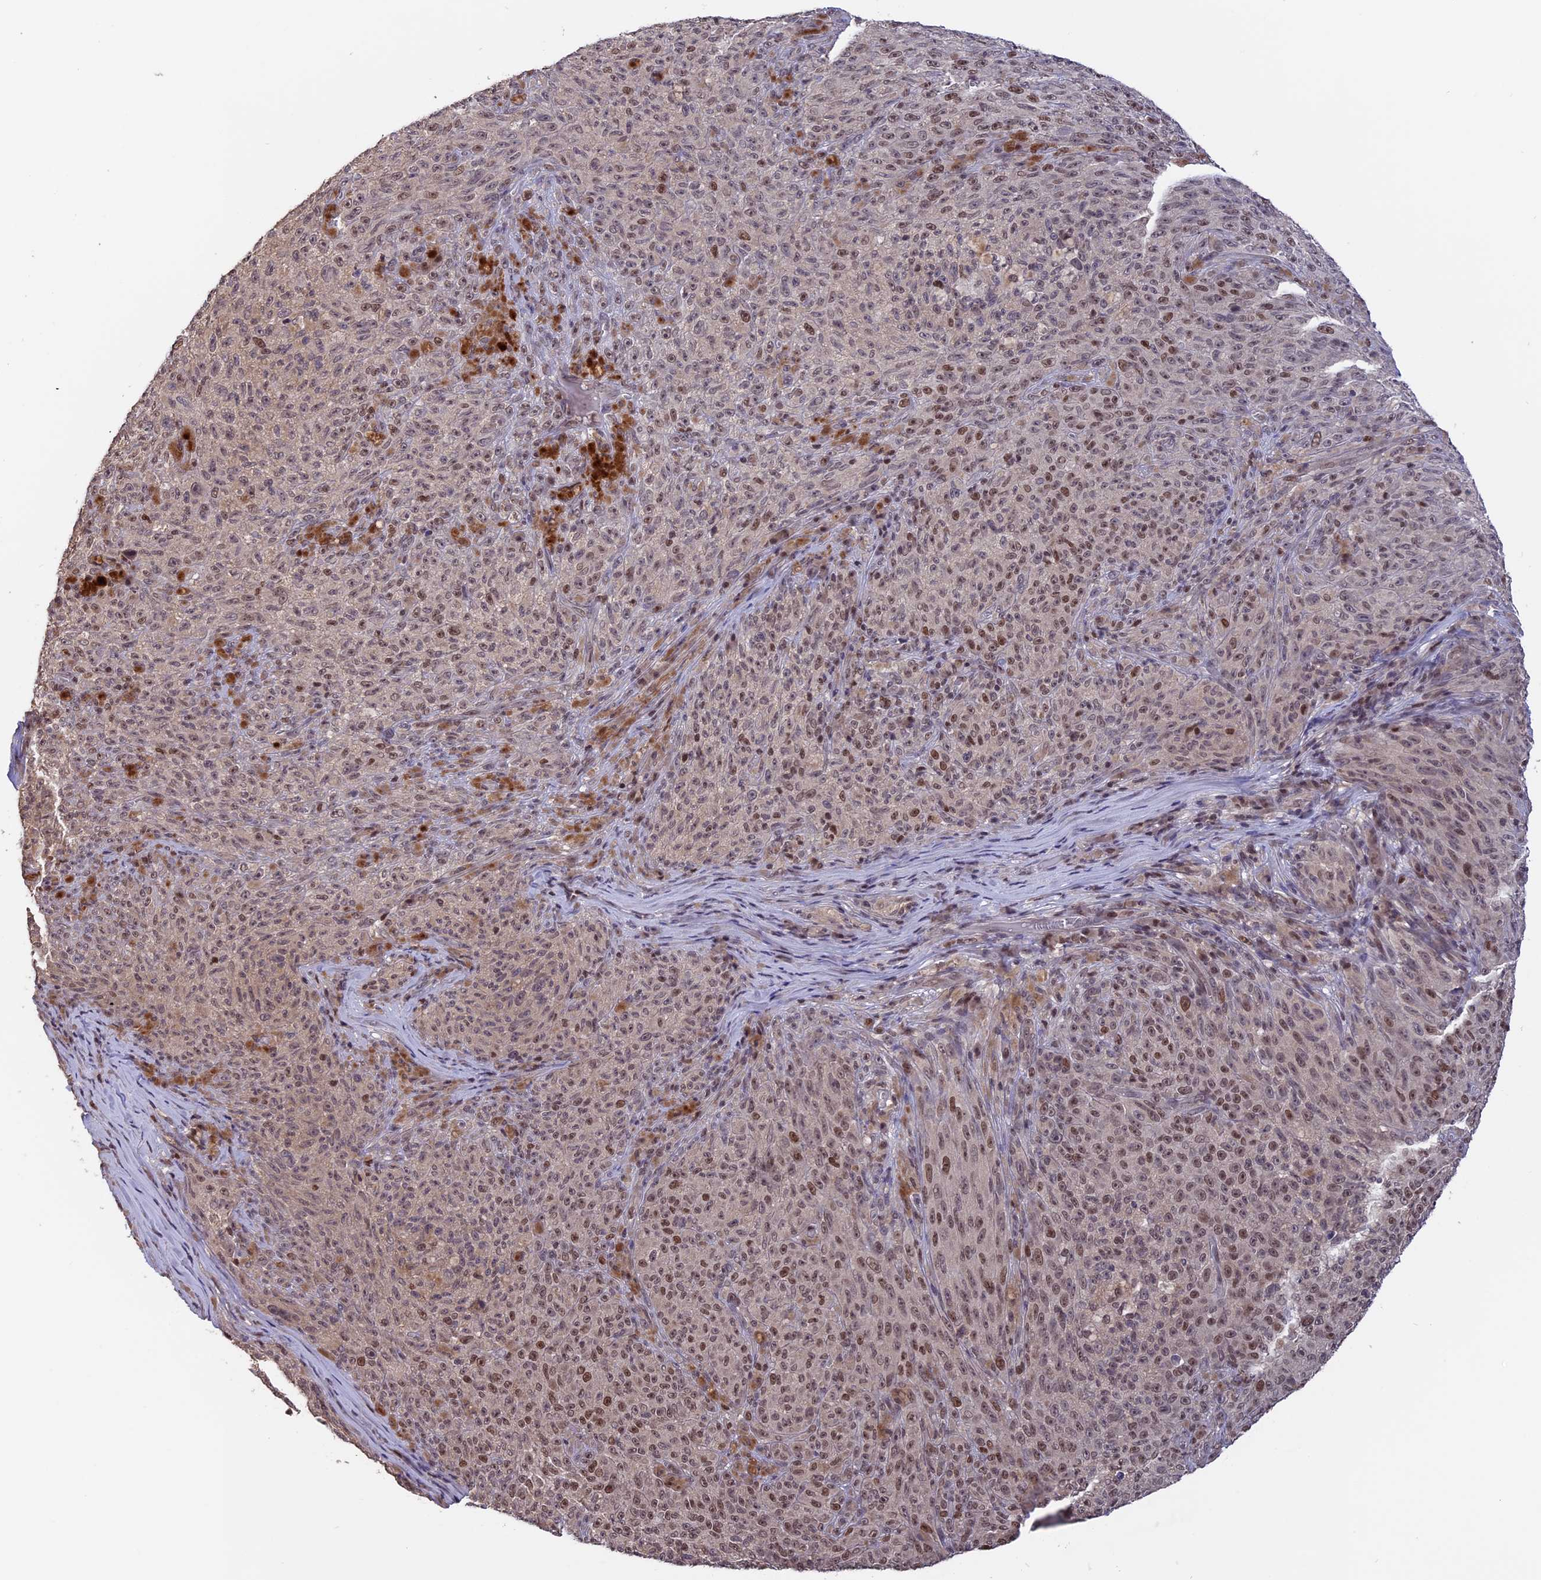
{"staining": {"intensity": "moderate", "quantity": "25%-75%", "location": "nuclear"}, "tissue": "melanoma", "cell_type": "Tumor cells", "image_type": "cancer", "snomed": [{"axis": "morphology", "description": "Malignant melanoma, NOS"}, {"axis": "topography", "description": "Skin"}], "caption": "The histopathology image exhibits staining of malignant melanoma, revealing moderate nuclear protein positivity (brown color) within tumor cells. The staining was performed using DAB to visualize the protein expression in brown, while the nuclei were stained in blue with hematoxylin (Magnification: 20x).", "gene": "RFC5", "patient": {"sex": "female", "age": 82}}